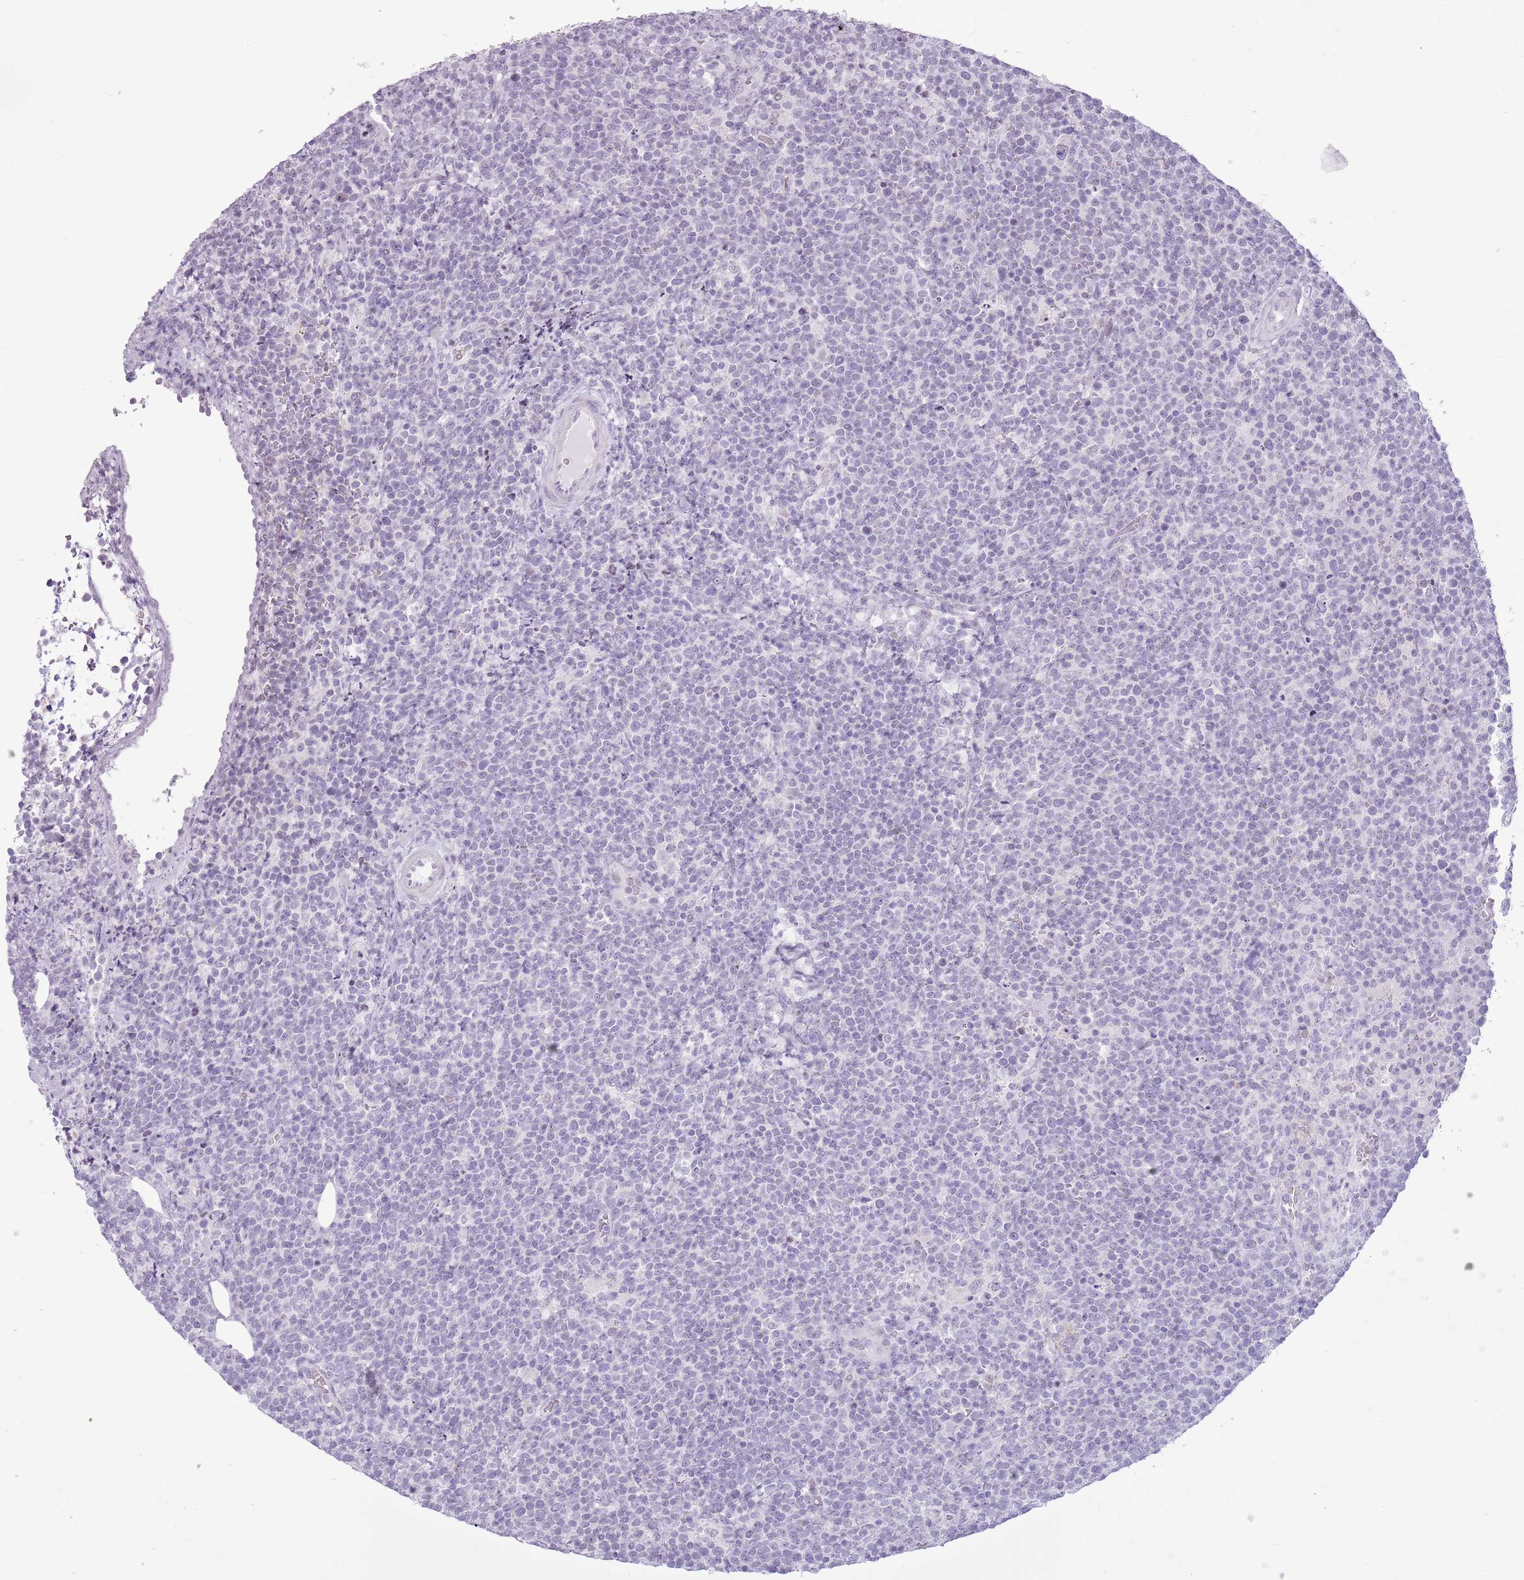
{"staining": {"intensity": "negative", "quantity": "none", "location": "none"}, "tissue": "lymphoma", "cell_type": "Tumor cells", "image_type": "cancer", "snomed": [{"axis": "morphology", "description": "Malignant lymphoma, non-Hodgkin's type, High grade"}, {"axis": "topography", "description": "Lymph node"}], "caption": "Tumor cells are negative for protein expression in human lymphoma.", "gene": "RPL3L", "patient": {"sex": "male", "age": 61}}